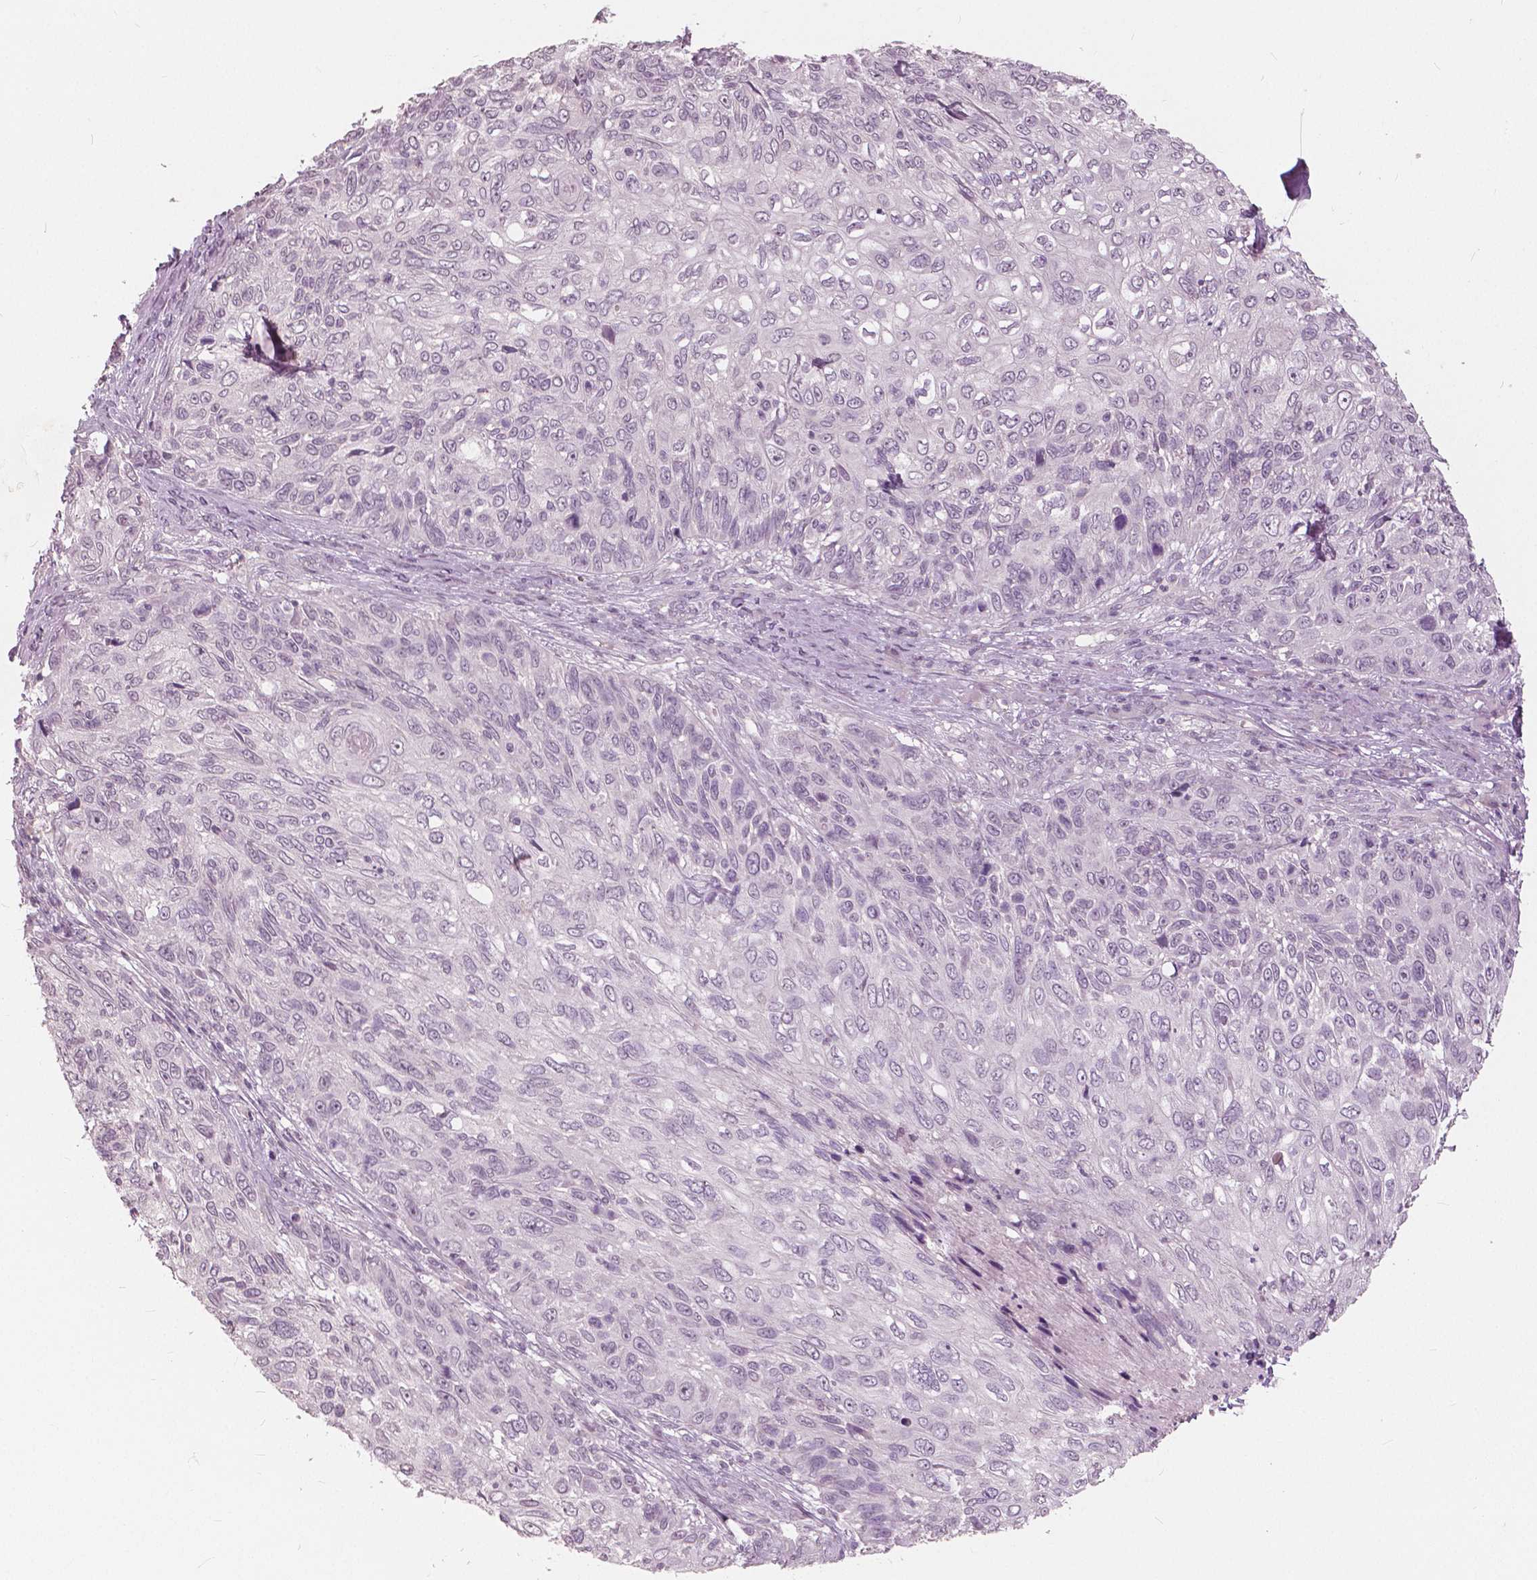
{"staining": {"intensity": "negative", "quantity": "none", "location": "none"}, "tissue": "skin cancer", "cell_type": "Tumor cells", "image_type": "cancer", "snomed": [{"axis": "morphology", "description": "Squamous cell carcinoma, NOS"}, {"axis": "topography", "description": "Skin"}], "caption": "Protein analysis of skin squamous cell carcinoma demonstrates no significant positivity in tumor cells. (Immunohistochemistry, brightfield microscopy, high magnification).", "gene": "NANOG", "patient": {"sex": "male", "age": 92}}